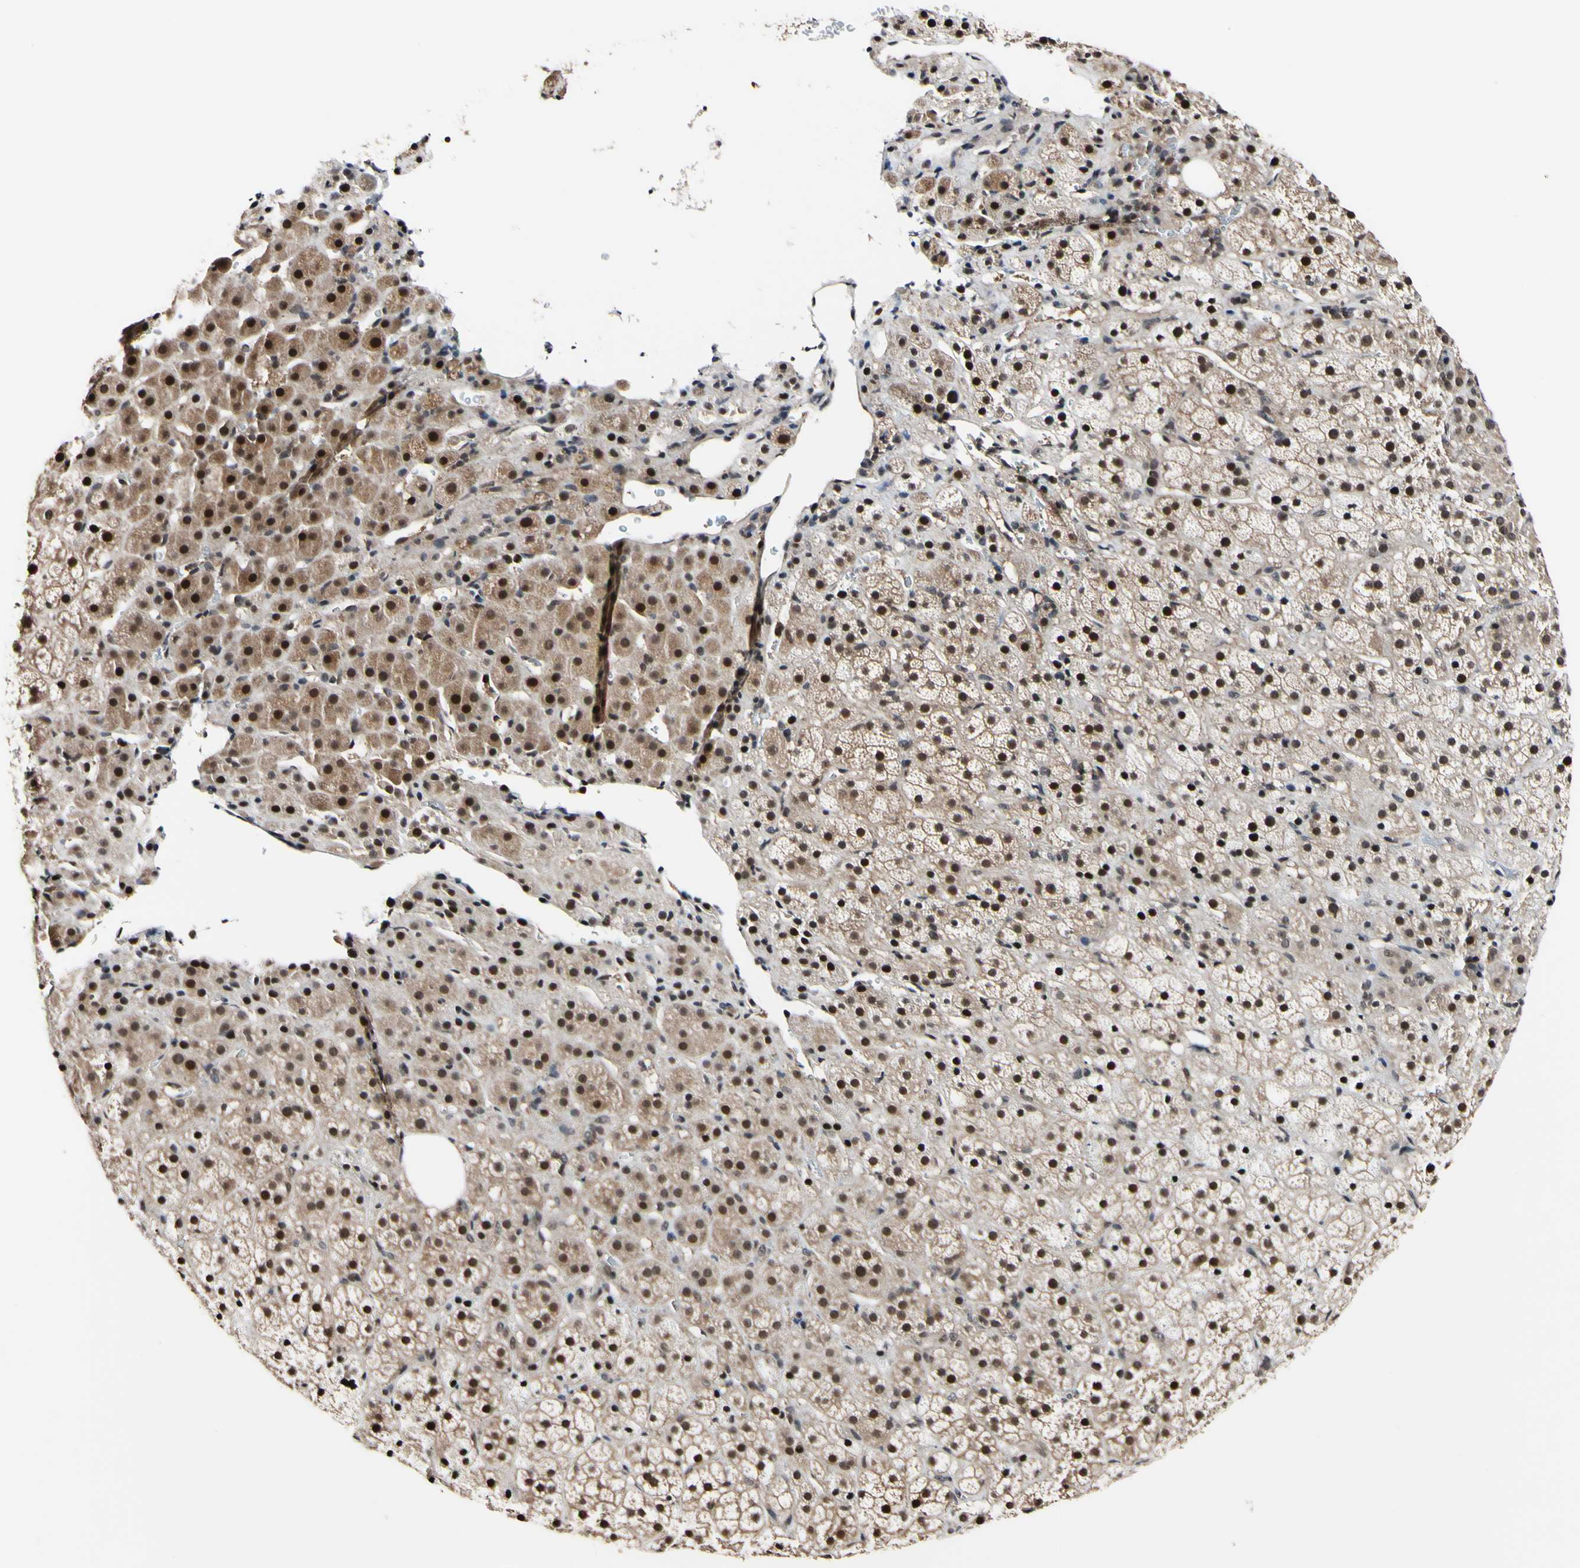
{"staining": {"intensity": "weak", "quantity": ">75%", "location": "cytoplasmic/membranous,nuclear"}, "tissue": "adrenal gland", "cell_type": "Glandular cells", "image_type": "normal", "snomed": [{"axis": "morphology", "description": "Normal tissue, NOS"}, {"axis": "topography", "description": "Adrenal gland"}], "caption": "Approximately >75% of glandular cells in unremarkable adrenal gland show weak cytoplasmic/membranous,nuclear protein staining as visualized by brown immunohistochemical staining.", "gene": "PSMD10", "patient": {"sex": "female", "age": 57}}